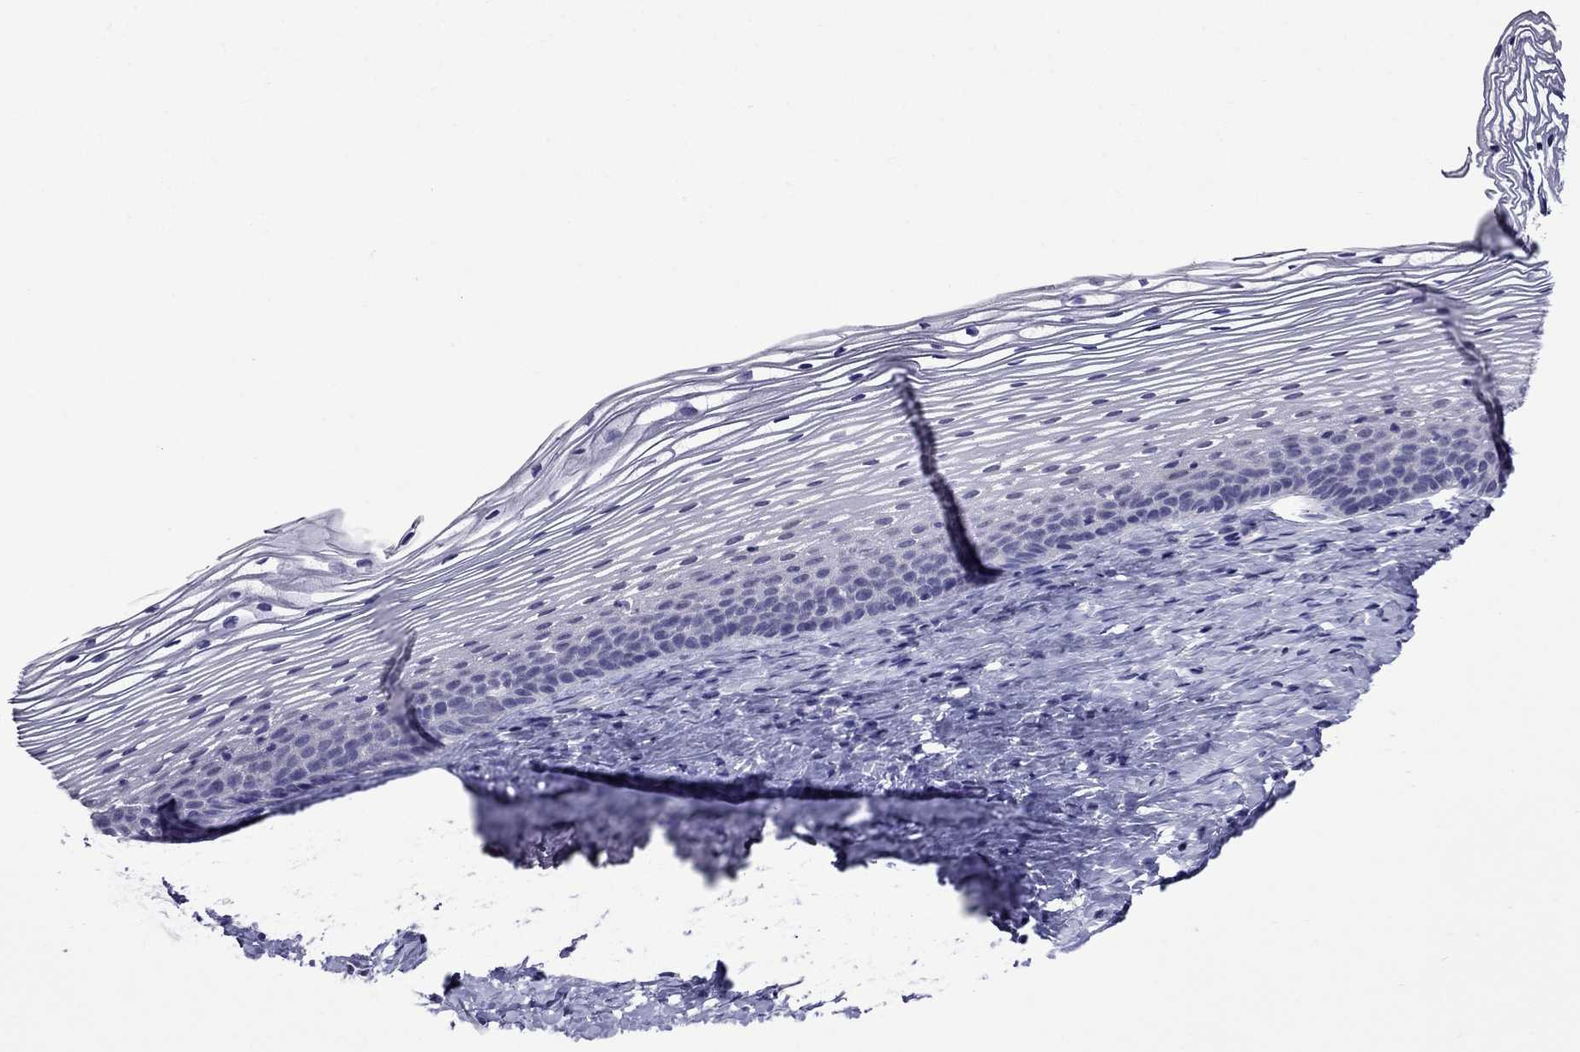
{"staining": {"intensity": "negative", "quantity": "none", "location": "none"}, "tissue": "cervix", "cell_type": "Glandular cells", "image_type": "normal", "snomed": [{"axis": "morphology", "description": "Normal tissue, NOS"}, {"axis": "topography", "description": "Cervix"}], "caption": "Image shows no protein staining in glandular cells of normal cervix. The staining is performed using DAB brown chromogen with nuclei counter-stained in using hematoxylin.", "gene": "OLFM4", "patient": {"sex": "female", "age": 39}}